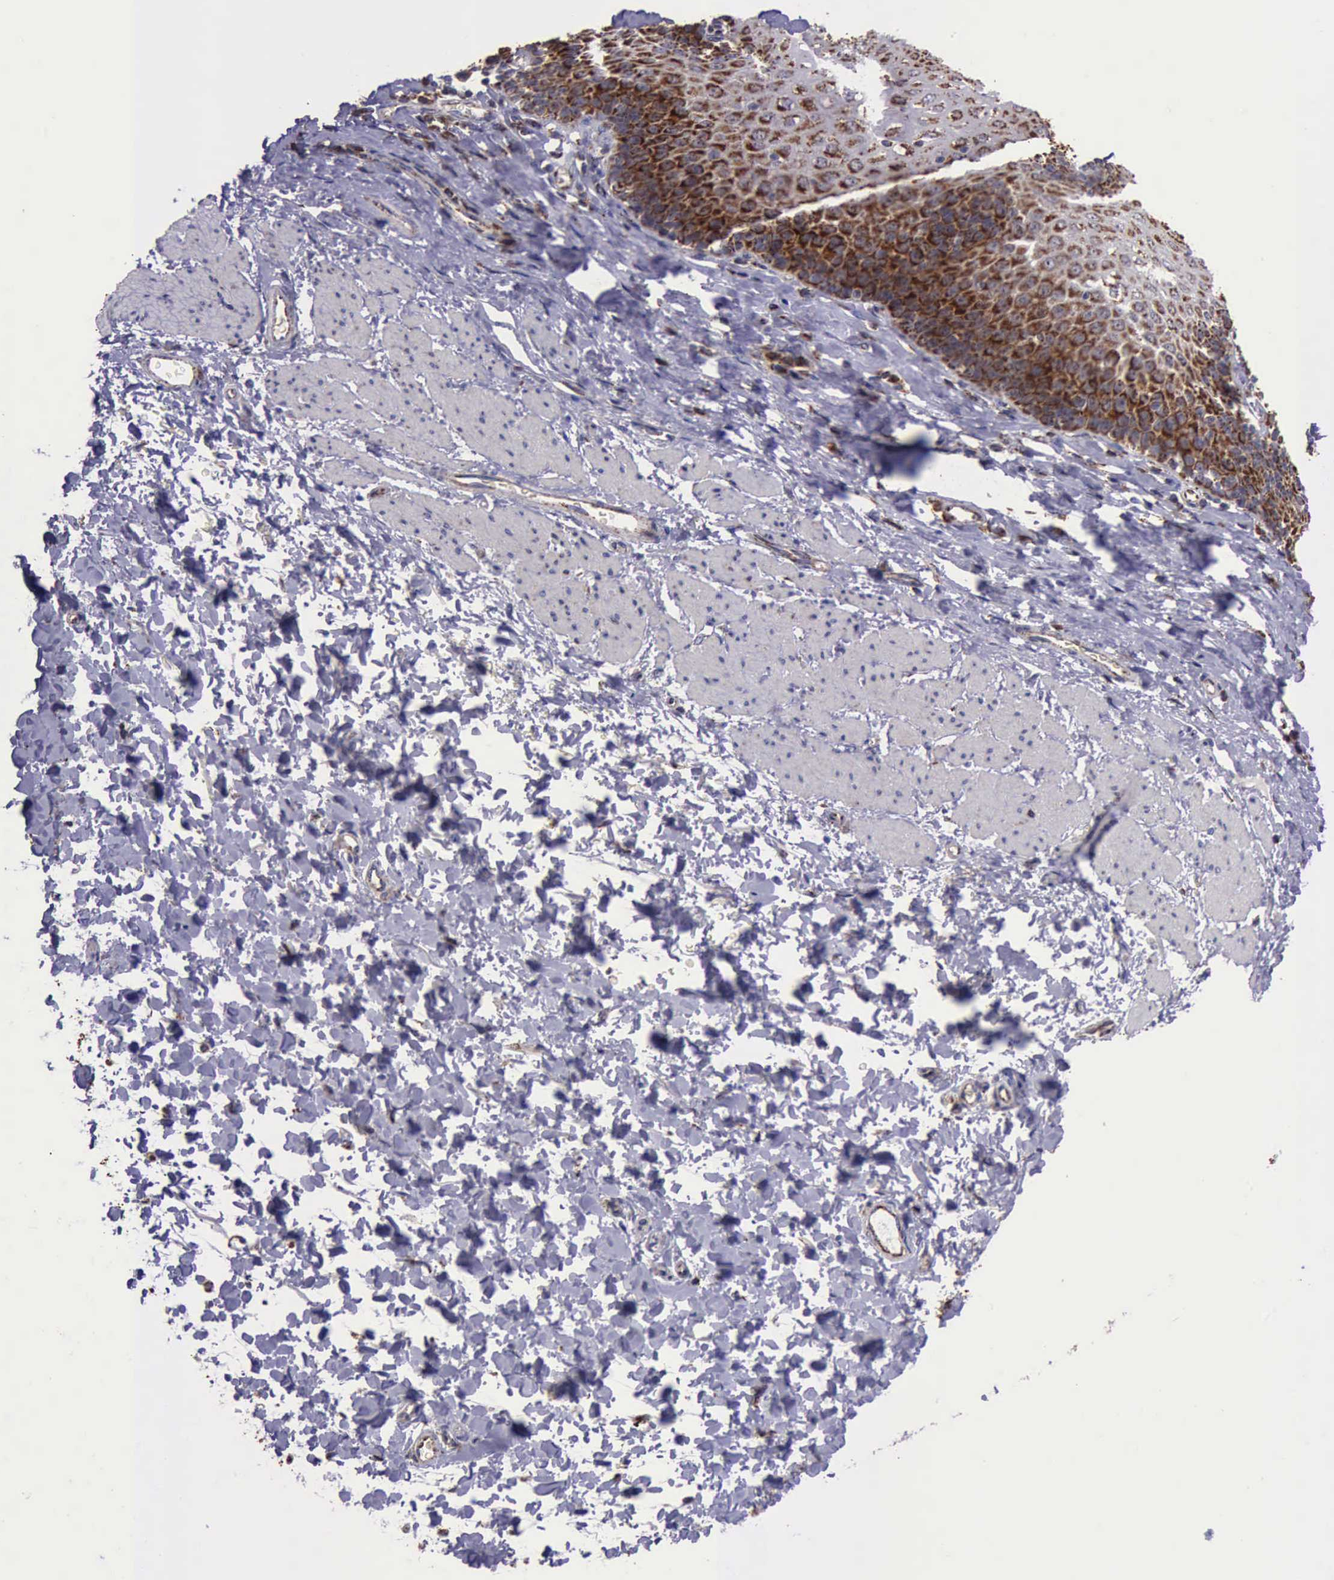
{"staining": {"intensity": "strong", "quantity": "25%-75%", "location": "cytoplasmic/membranous"}, "tissue": "esophagus", "cell_type": "Squamous epithelial cells", "image_type": "normal", "snomed": [{"axis": "morphology", "description": "Normal tissue, NOS"}, {"axis": "topography", "description": "Esophagus"}], "caption": "Protein expression by IHC exhibits strong cytoplasmic/membranous staining in about 25%-75% of squamous epithelial cells in normal esophagus. Immunohistochemistry (ihc) stains the protein in brown and the nuclei are stained blue.", "gene": "TXN2", "patient": {"sex": "female", "age": 61}}